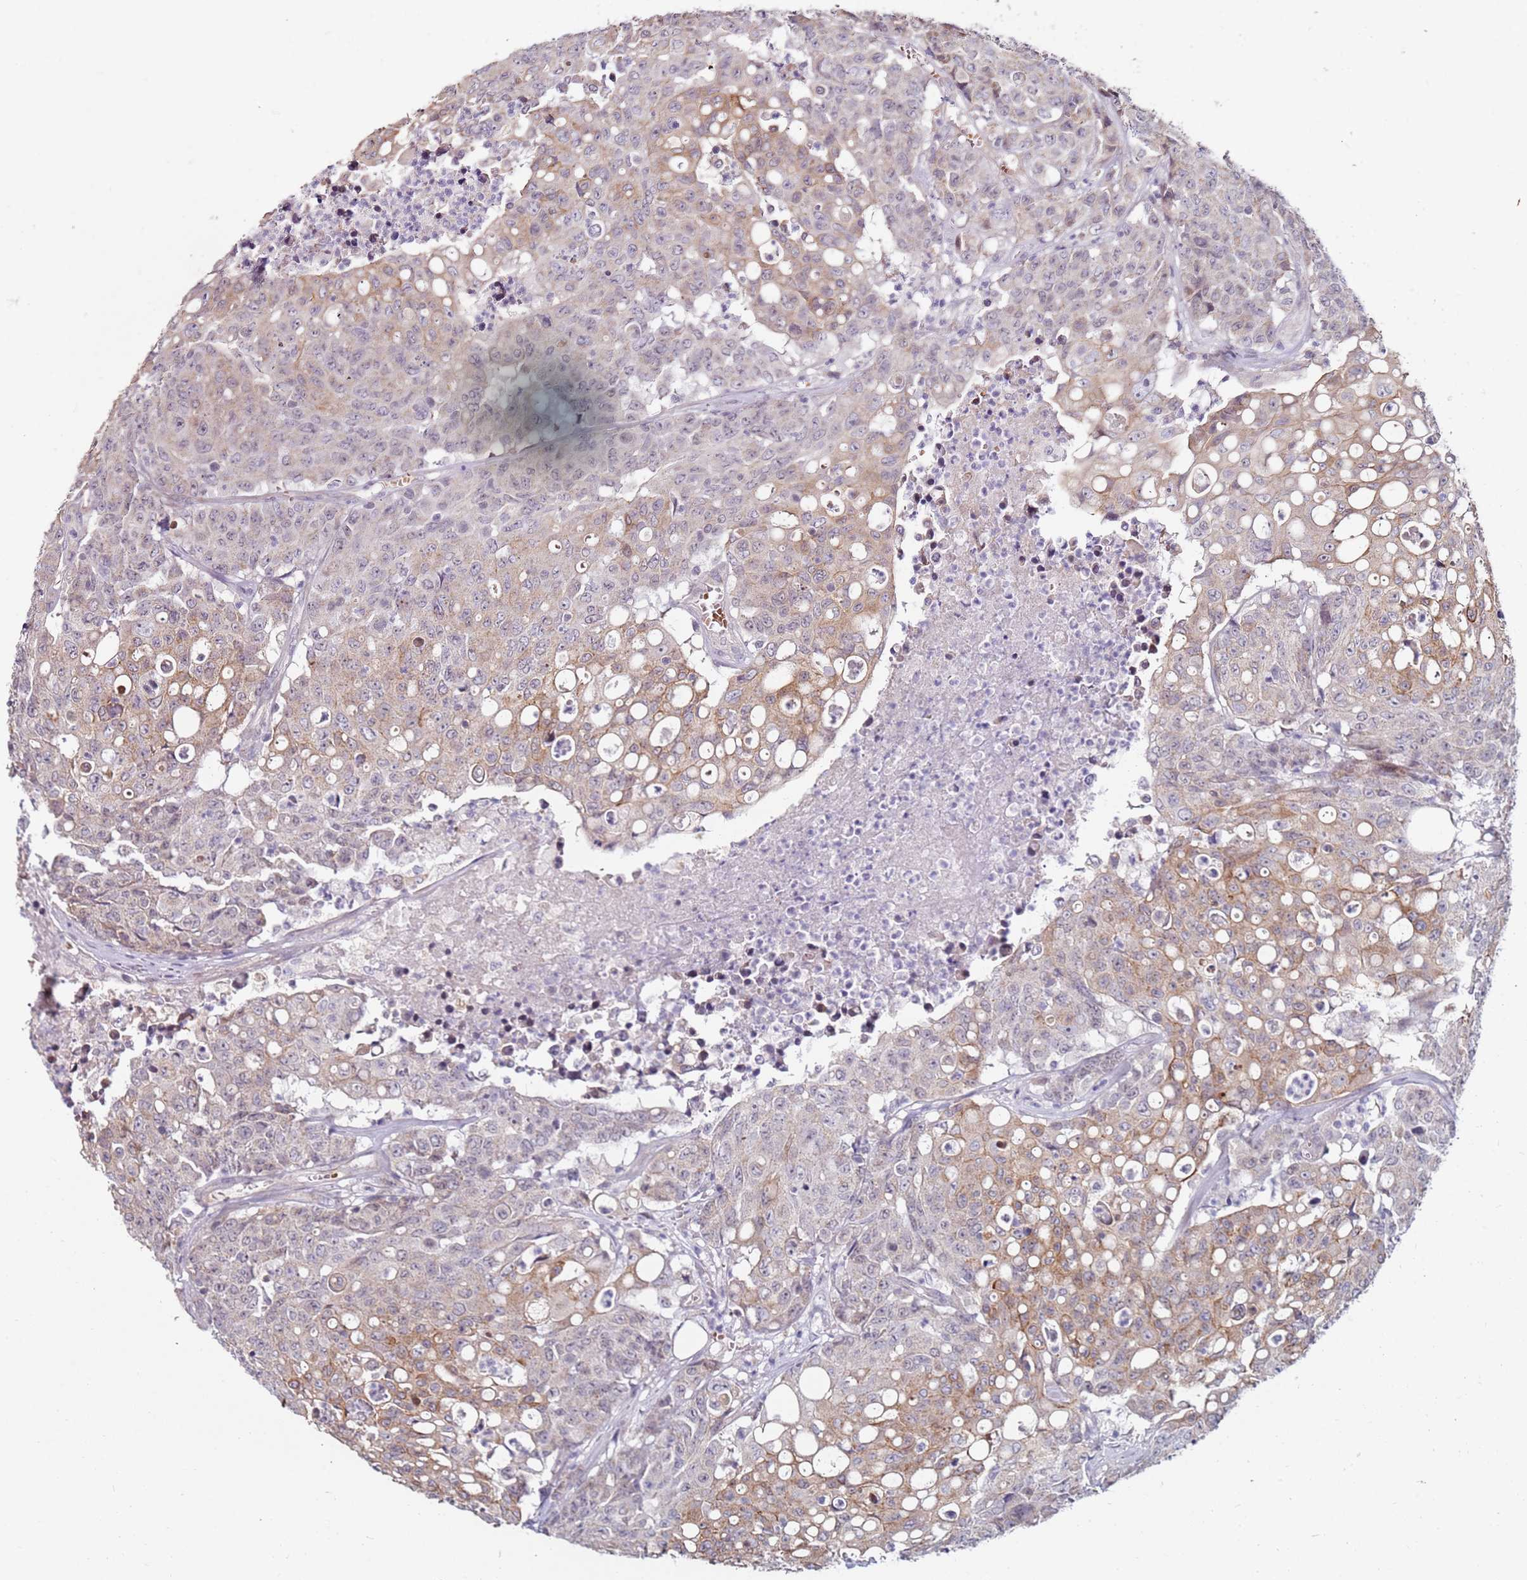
{"staining": {"intensity": "moderate", "quantity": "<25%", "location": "cytoplasmic/membranous"}, "tissue": "colorectal cancer", "cell_type": "Tumor cells", "image_type": "cancer", "snomed": [{"axis": "morphology", "description": "Adenocarcinoma, NOS"}, {"axis": "topography", "description": "Colon"}], "caption": "The histopathology image reveals immunohistochemical staining of colorectal cancer. There is moderate cytoplasmic/membranous staining is seen in about <25% of tumor cells.", "gene": "RARS2", "patient": {"sex": "male", "age": 51}}